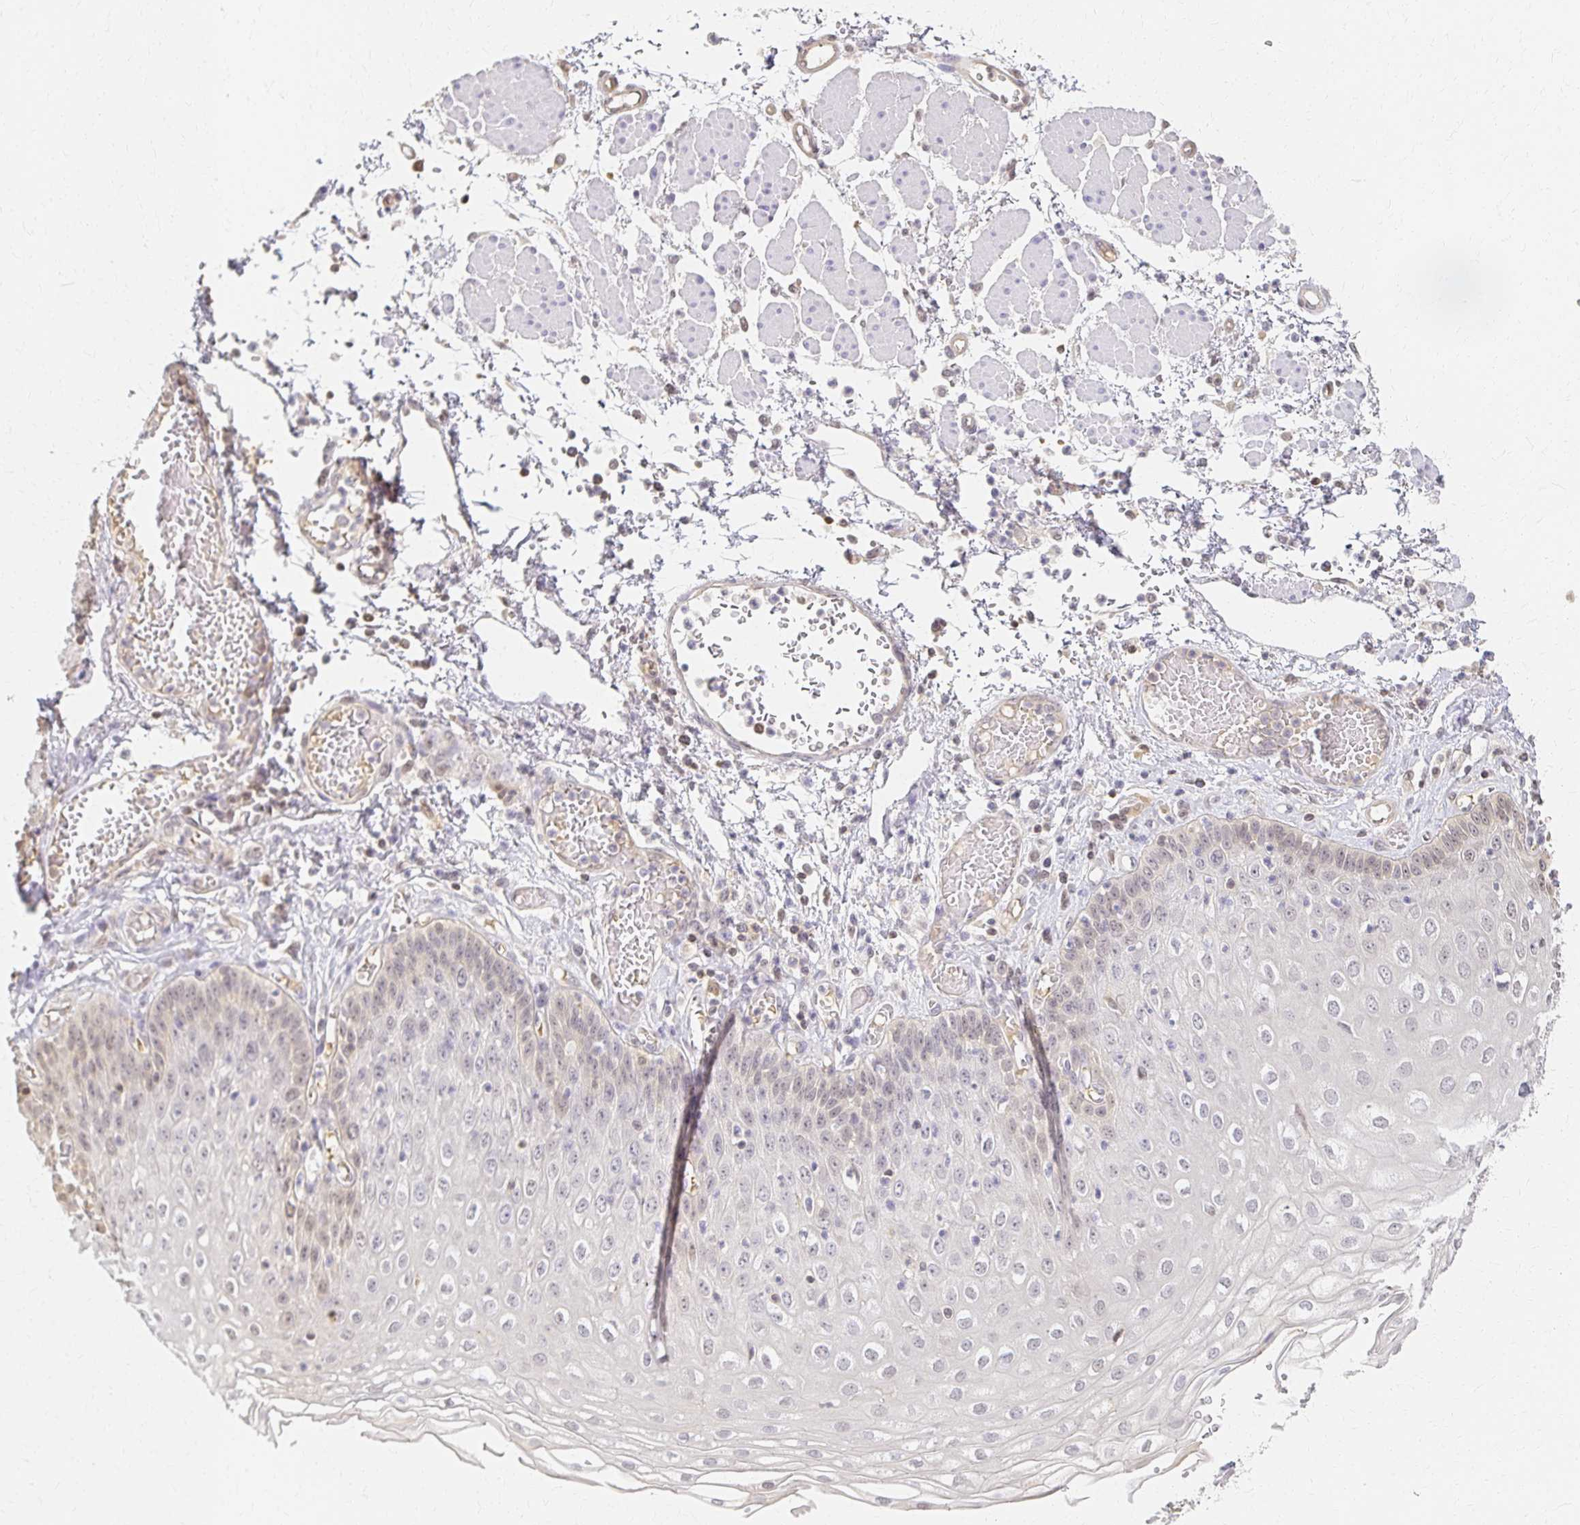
{"staining": {"intensity": "weak", "quantity": "<25%", "location": "nuclear"}, "tissue": "esophagus", "cell_type": "Squamous epithelial cells", "image_type": "normal", "snomed": [{"axis": "morphology", "description": "Normal tissue, NOS"}, {"axis": "morphology", "description": "Adenocarcinoma, NOS"}, {"axis": "topography", "description": "Esophagus"}], "caption": "This histopathology image is of benign esophagus stained with immunohistochemistry (IHC) to label a protein in brown with the nuclei are counter-stained blue. There is no staining in squamous epithelial cells.", "gene": "AZGP1", "patient": {"sex": "male", "age": 81}}